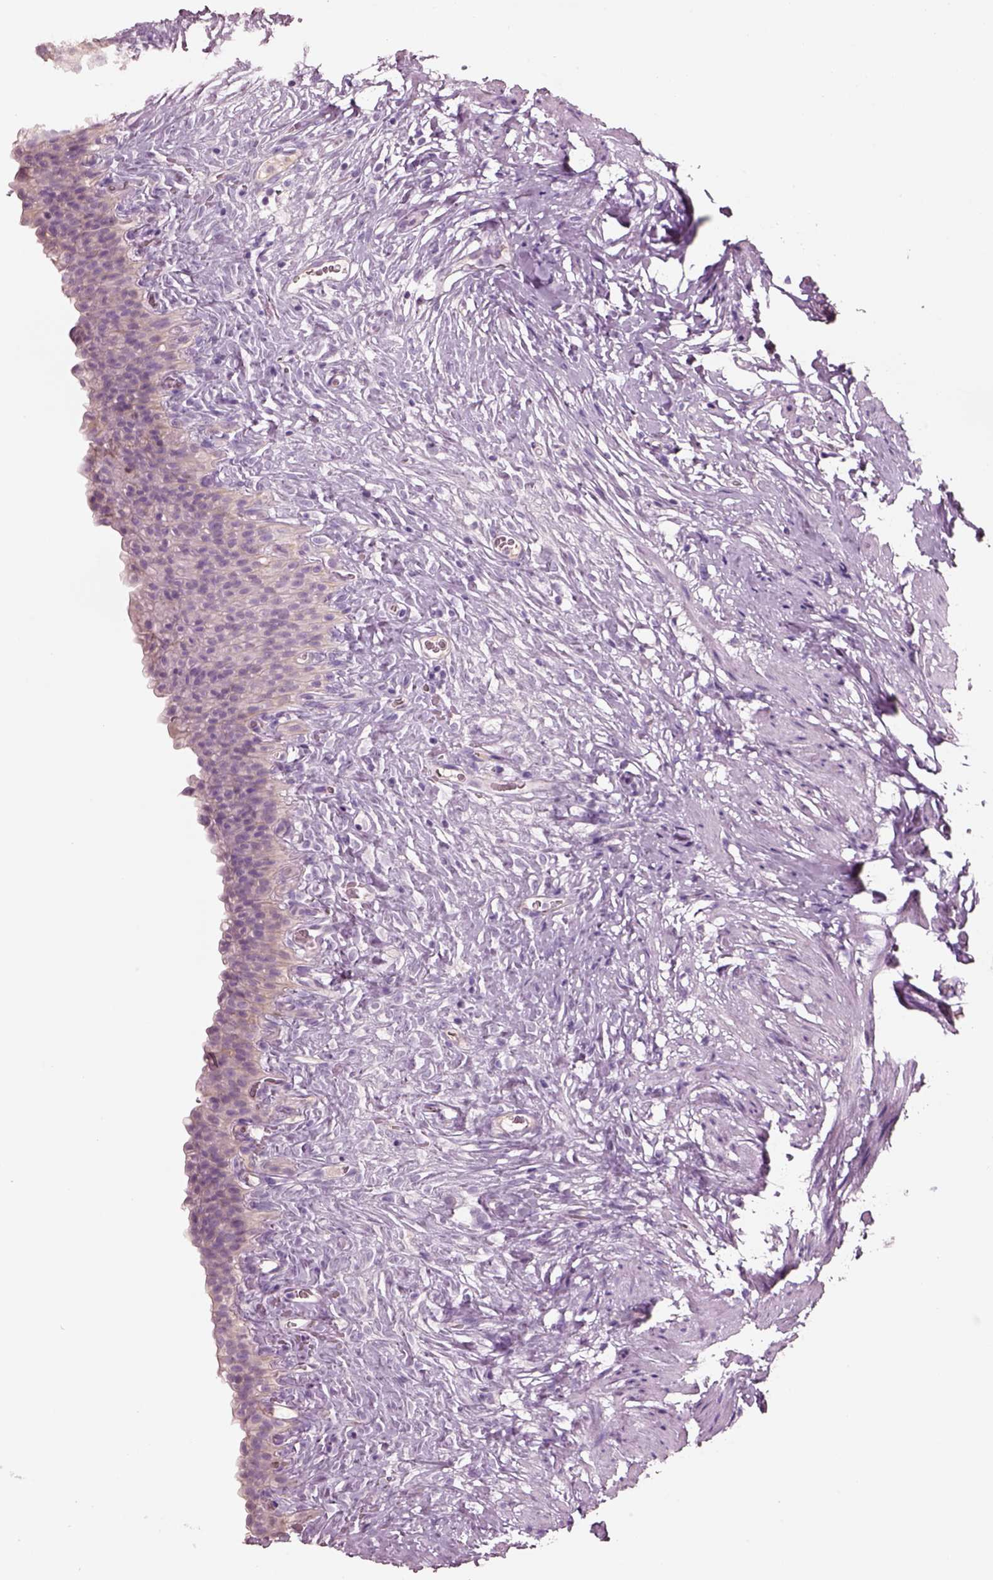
{"staining": {"intensity": "negative", "quantity": "none", "location": "none"}, "tissue": "urinary bladder", "cell_type": "Urothelial cells", "image_type": "normal", "snomed": [{"axis": "morphology", "description": "Normal tissue, NOS"}, {"axis": "topography", "description": "Urinary bladder"}, {"axis": "topography", "description": "Prostate"}], "caption": "This is an immunohistochemistry histopathology image of unremarkable urinary bladder. There is no positivity in urothelial cells.", "gene": "IGLL1", "patient": {"sex": "male", "age": 76}}